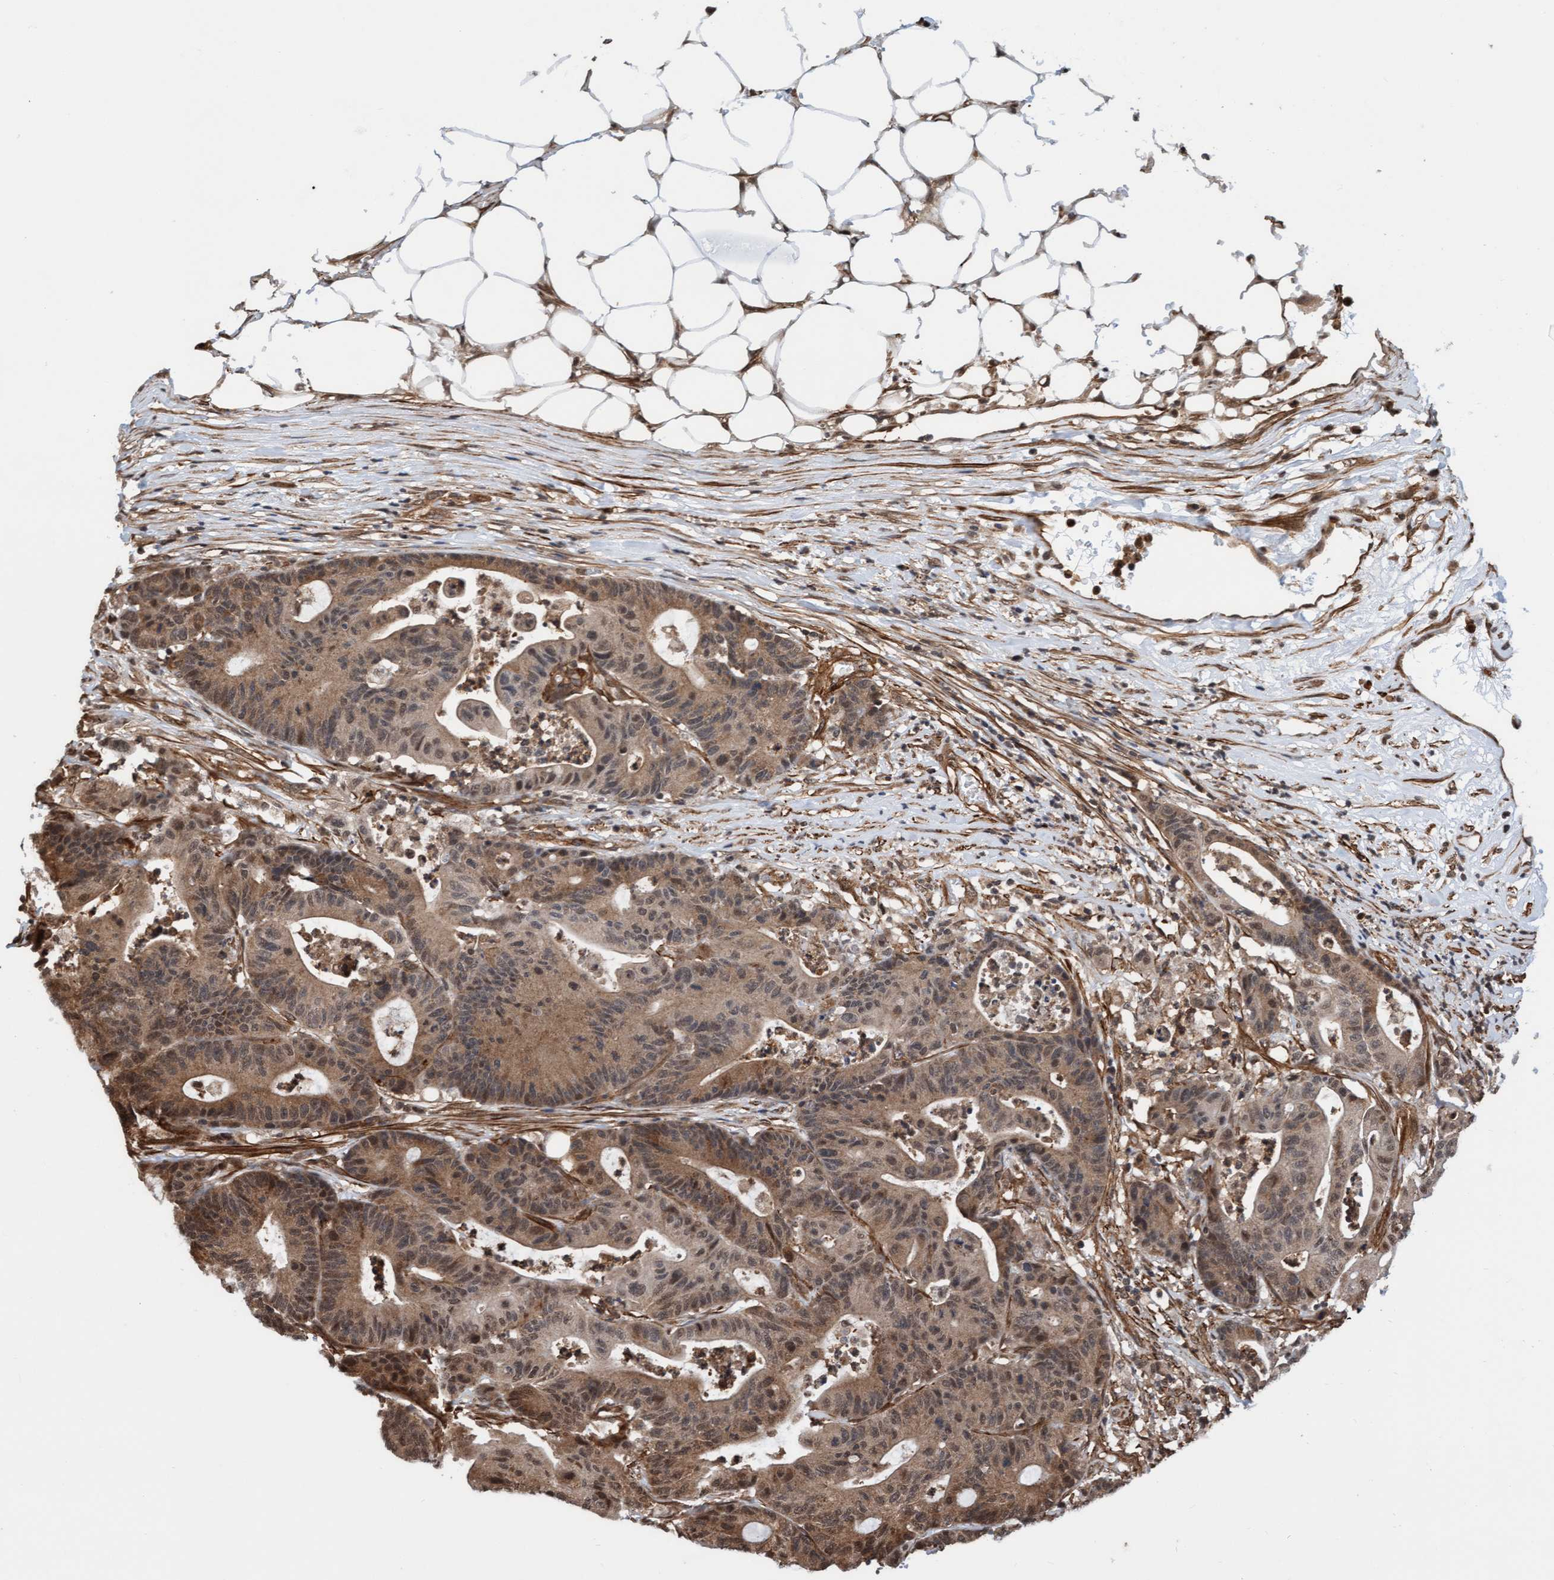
{"staining": {"intensity": "moderate", "quantity": ">75%", "location": "cytoplasmic/membranous"}, "tissue": "colorectal cancer", "cell_type": "Tumor cells", "image_type": "cancer", "snomed": [{"axis": "morphology", "description": "Adenocarcinoma, NOS"}, {"axis": "topography", "description": "Colon"}], "caption": "This is an image of immunohistochemistry staining of colorectal cancer (adenocarcinoma), which shows moderate staining in the cytoplasmic/membranous of tumor cells.", "gene": "STXBP4", "patient": {"sex": "female", "age": 84}}